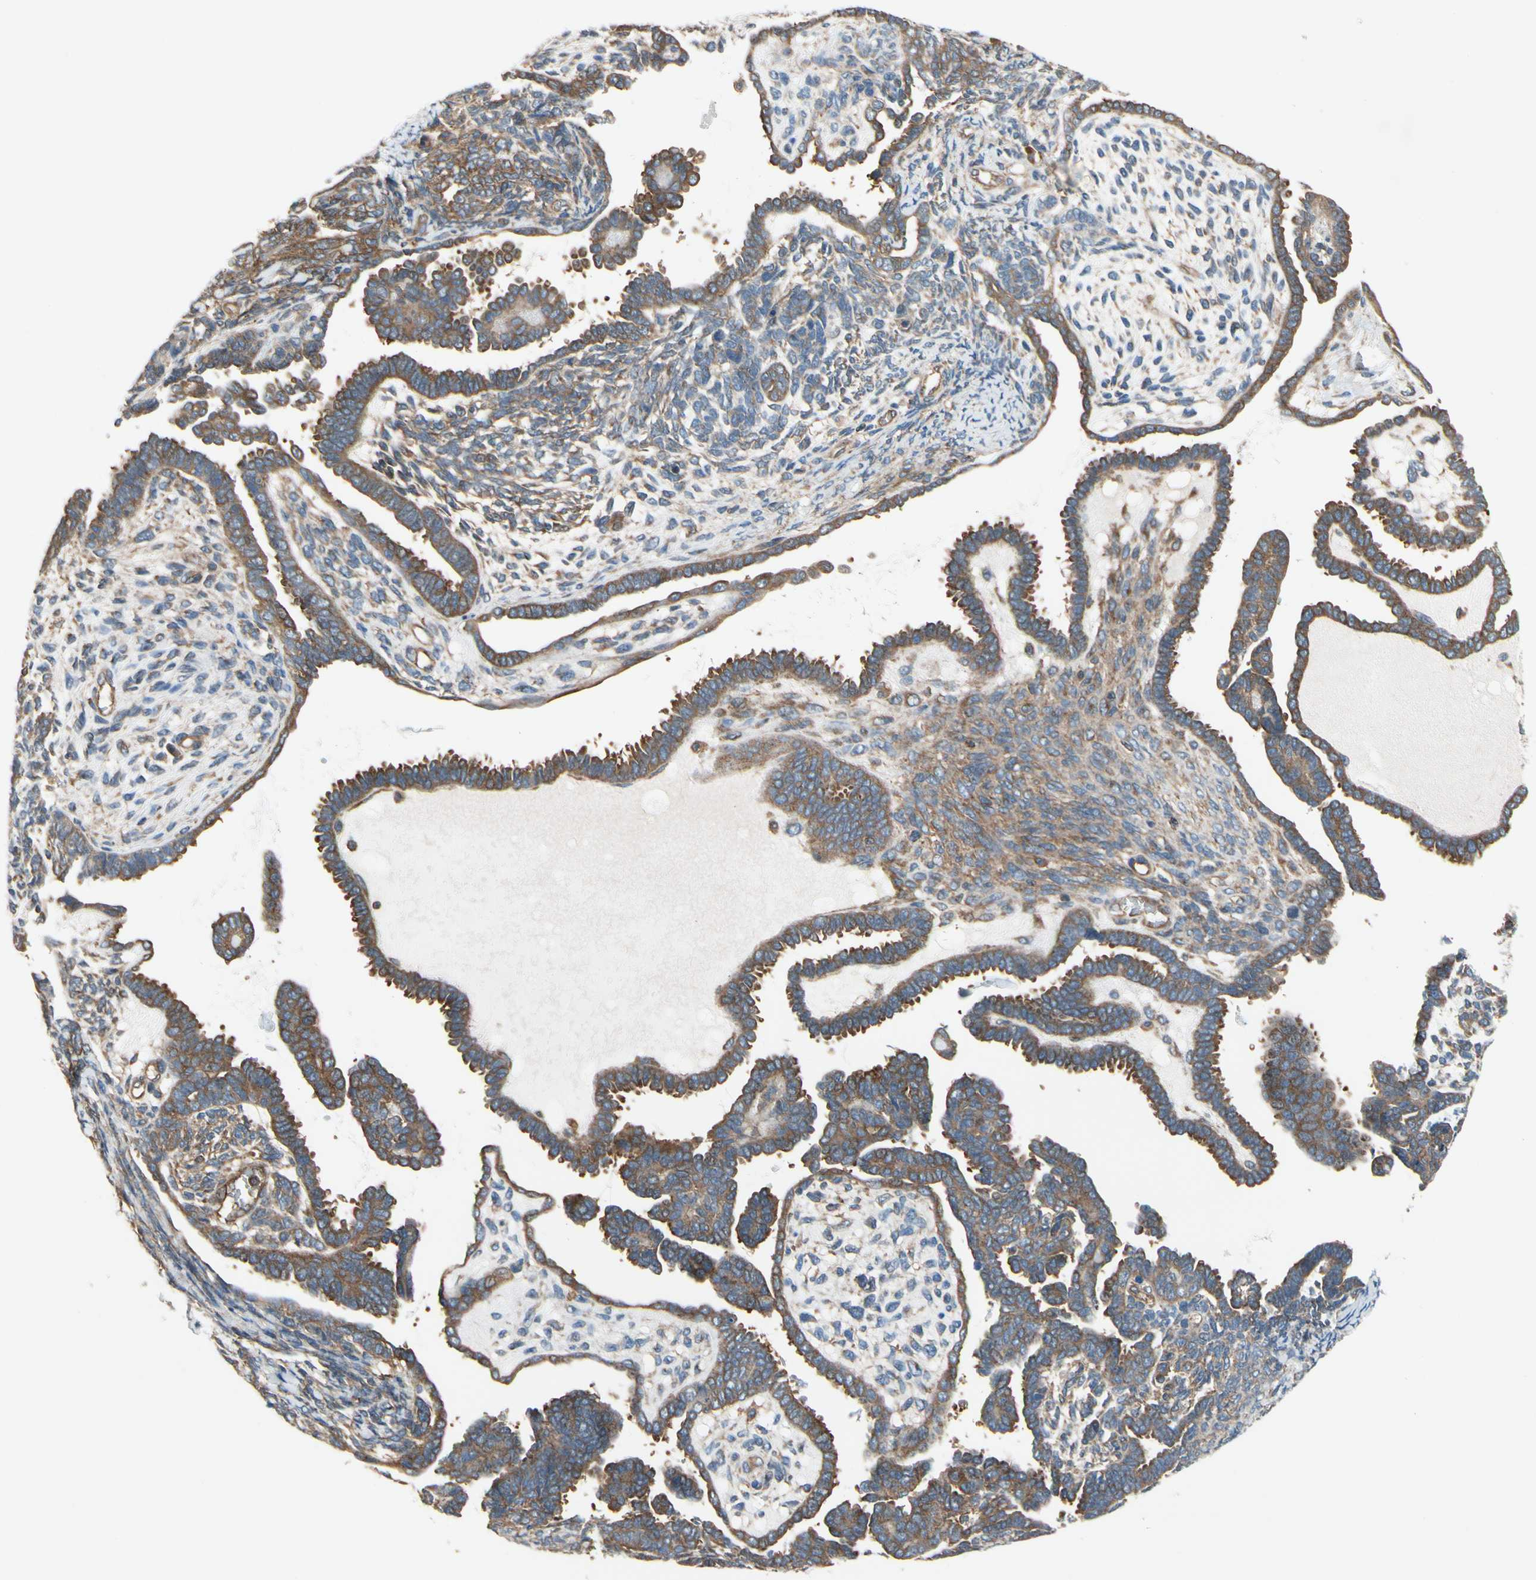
{"staining": {"intensity": "moderate", "quantity": ">75%", "location": "cytoplasmic/membranous"}, "tissue": "endometrial cancer", "cell_type": "Tumor cells", "image_type": "cancer", "snomed": [{"axis": "morphology", "description": "Neoplasm, malignant, NOS"}, {"axis": "topography", "description": "Endometrium"}], "caption": "Human endometrial malignant neoplasm stained with a protein marker shows moderate staining in tumor cells.", "gene": "EPS15", "patient": {"sex": "female", "age": 74}}